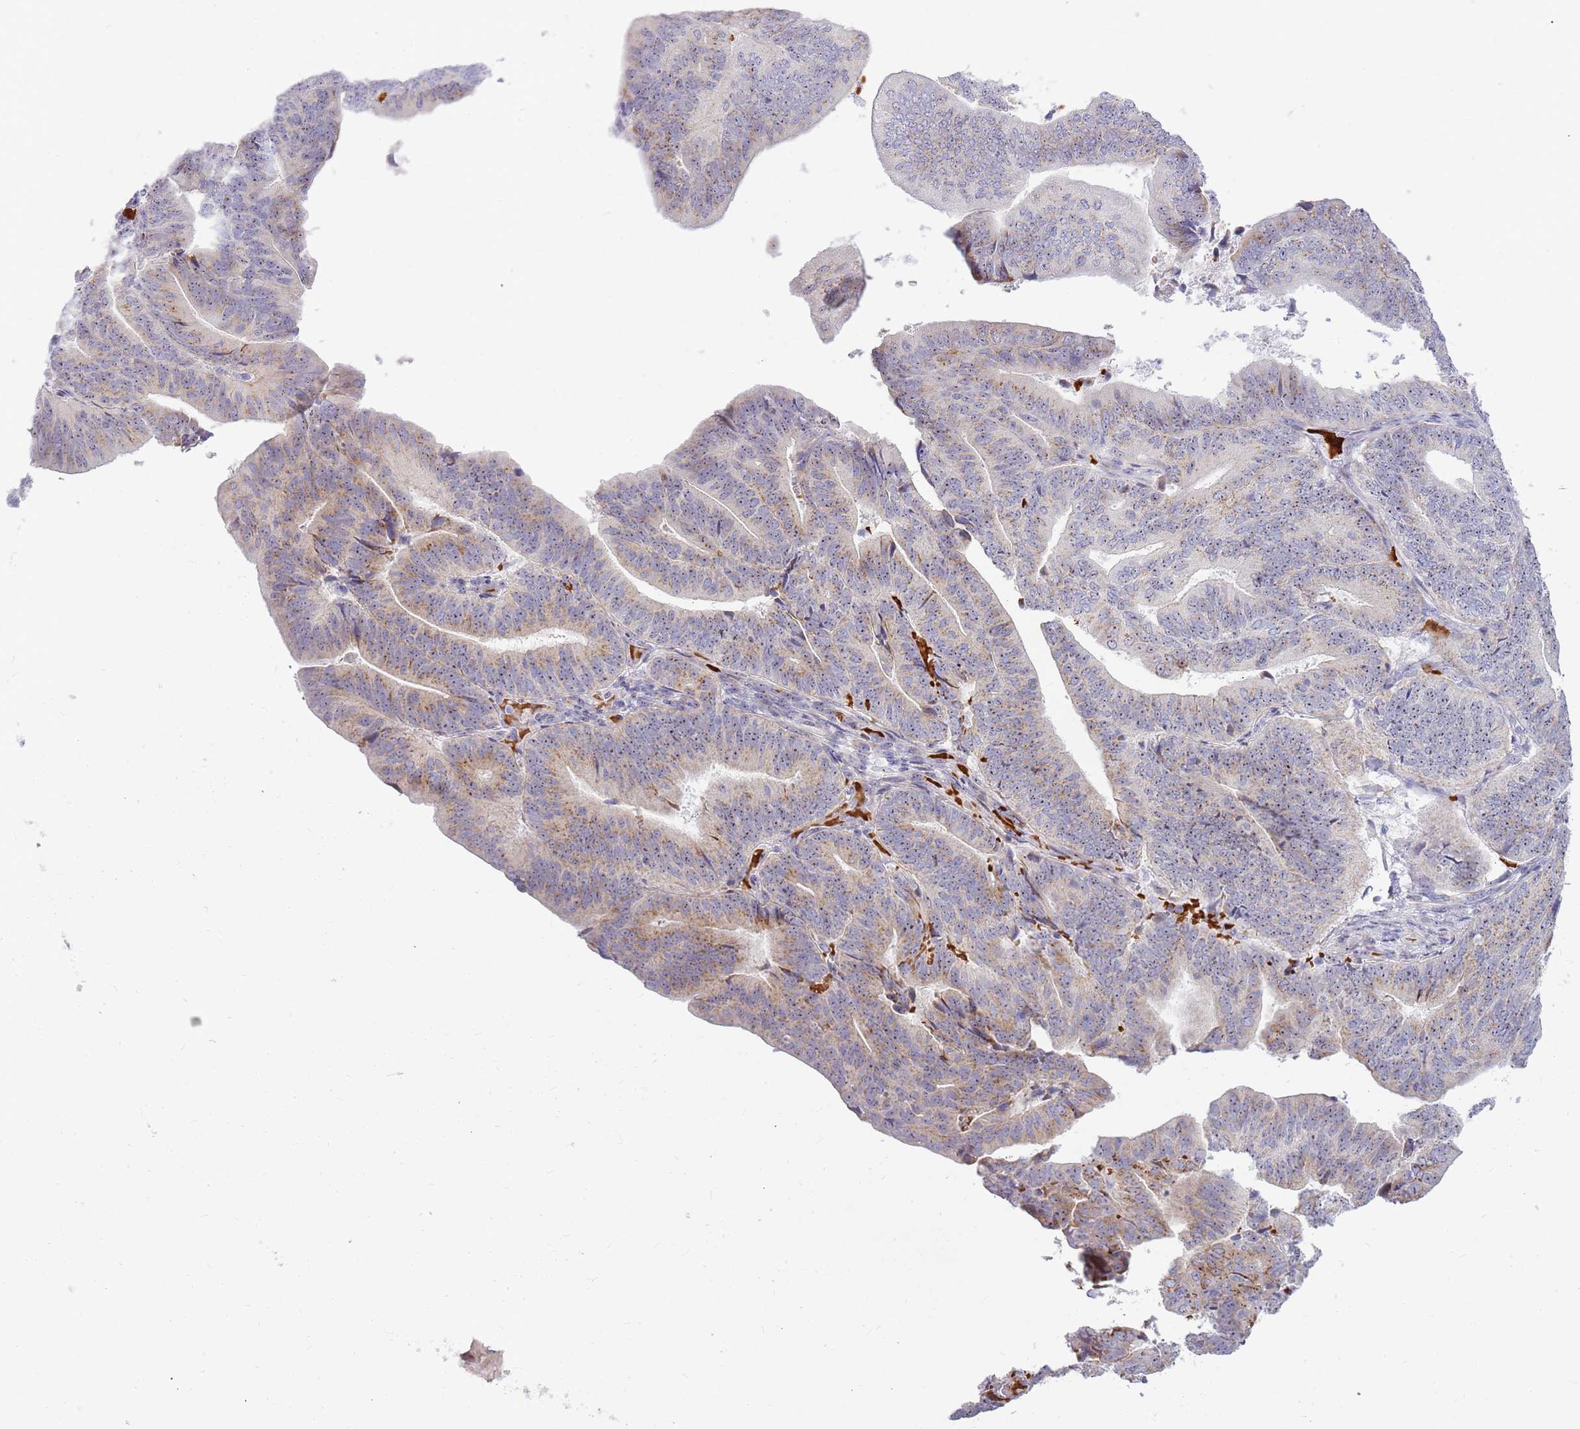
{"staining": {"intensity": "weak", "quantity": "25%-75%", "location": "cytoplasmic/membranous,nuclear"}, "tissue": "endometrial cancer", "cell_type": "Tumor cells", "image_type": "cancer", "snomed": [{"axis": "morphology", "description": "Adenocarcinoma, NOS"}, {"axis": "topography", "description": "Endometrium"}], "caption": "Adenocarcinoma (endometrial) stained with DAB immunohistochemistry shows low levels of weak cytoplasmic/membranous and nuclear staining in approximately 25%-75% of tumor cells. Using DAB (brown) and hematoxylin (blue) stains, captured at high magnification using brightfield microscopy.", "gene": "DNAJA3", "patient": {"sex": "female", "age": 70}}